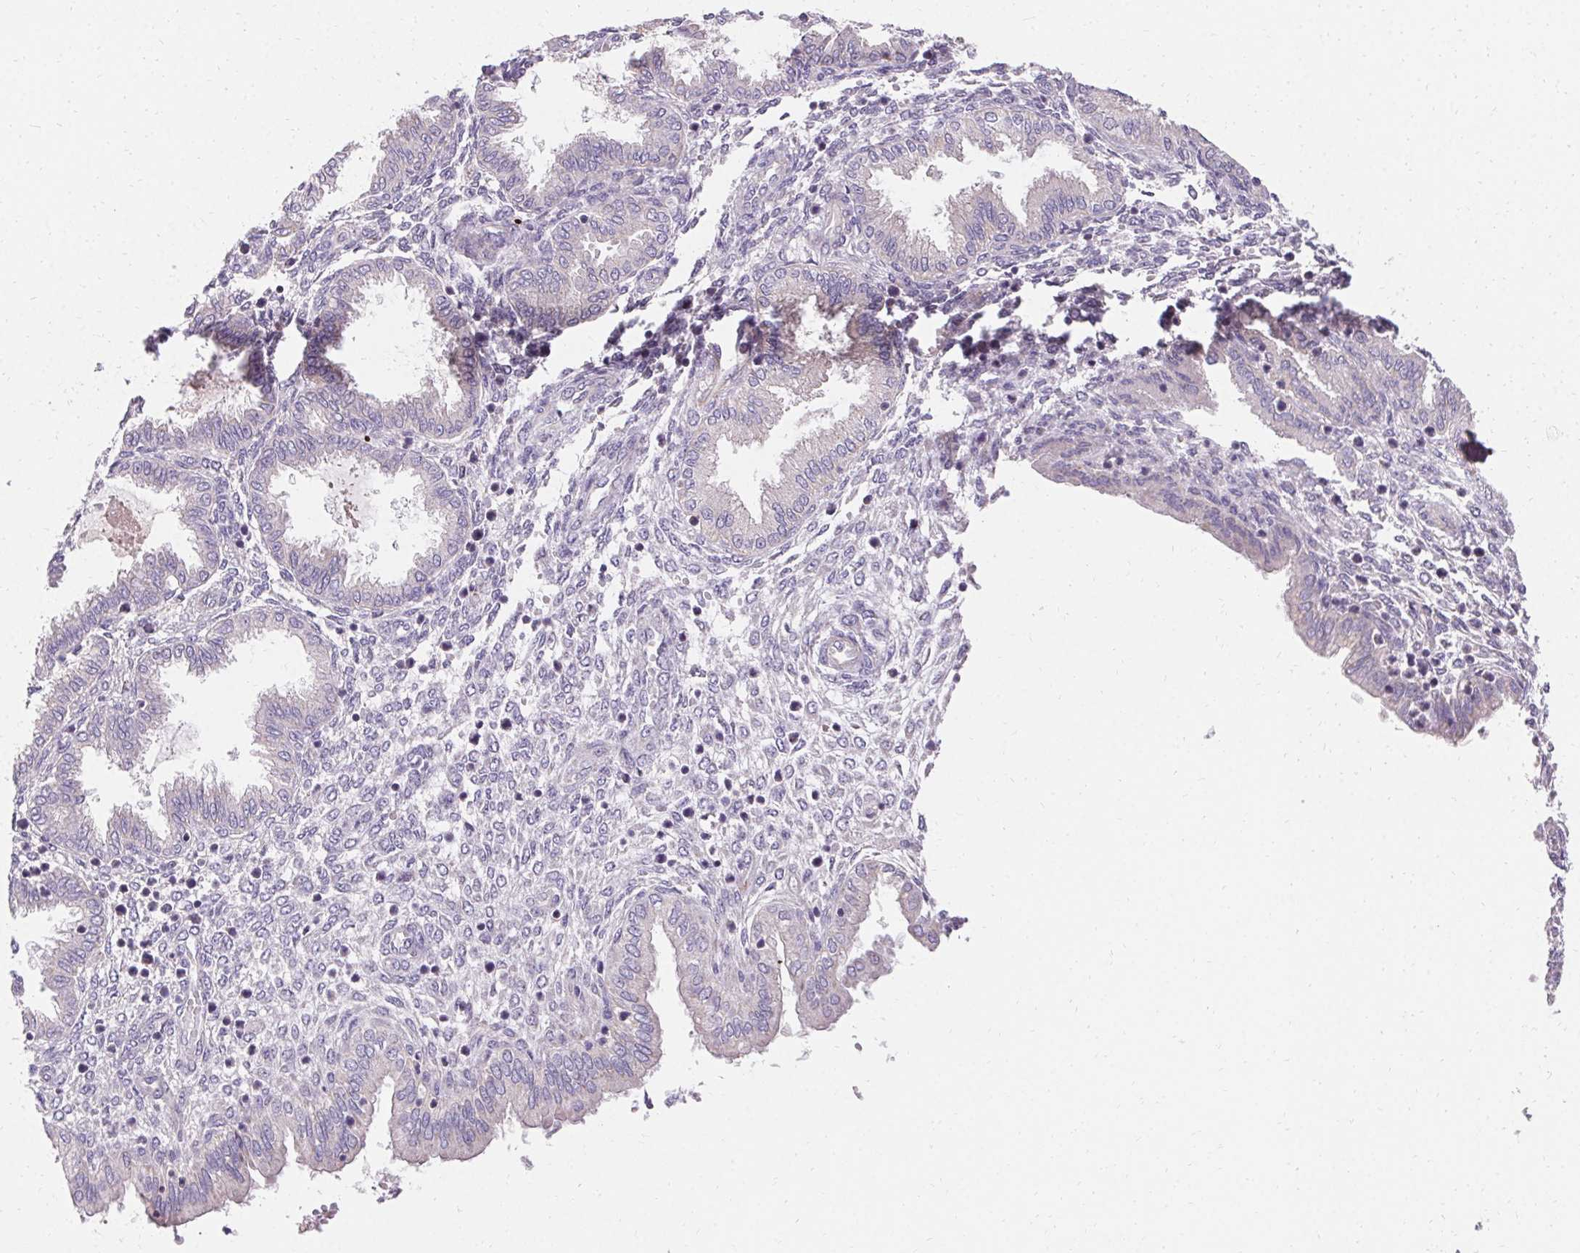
{"staining": {"intensity": "negative", "quantity": "none", "location": "none"}, "tissue": "endometrium", "cell_type": "Cells in endometrial stroma", "image_type": "normal", "snomed": [{"axis": "morphology", "description": "Normal tissue, NOS"}, {"axis": "topography", "description": "Endometrium"}], "caption": "The immunohistochemistry (IHC) micrograph has no significant positivity in cells in endometrial stroma of endometrium. Nuclei are stained in blue.", "gene": "TRIP13", "patient": {"sex": "female", "age": 33}}